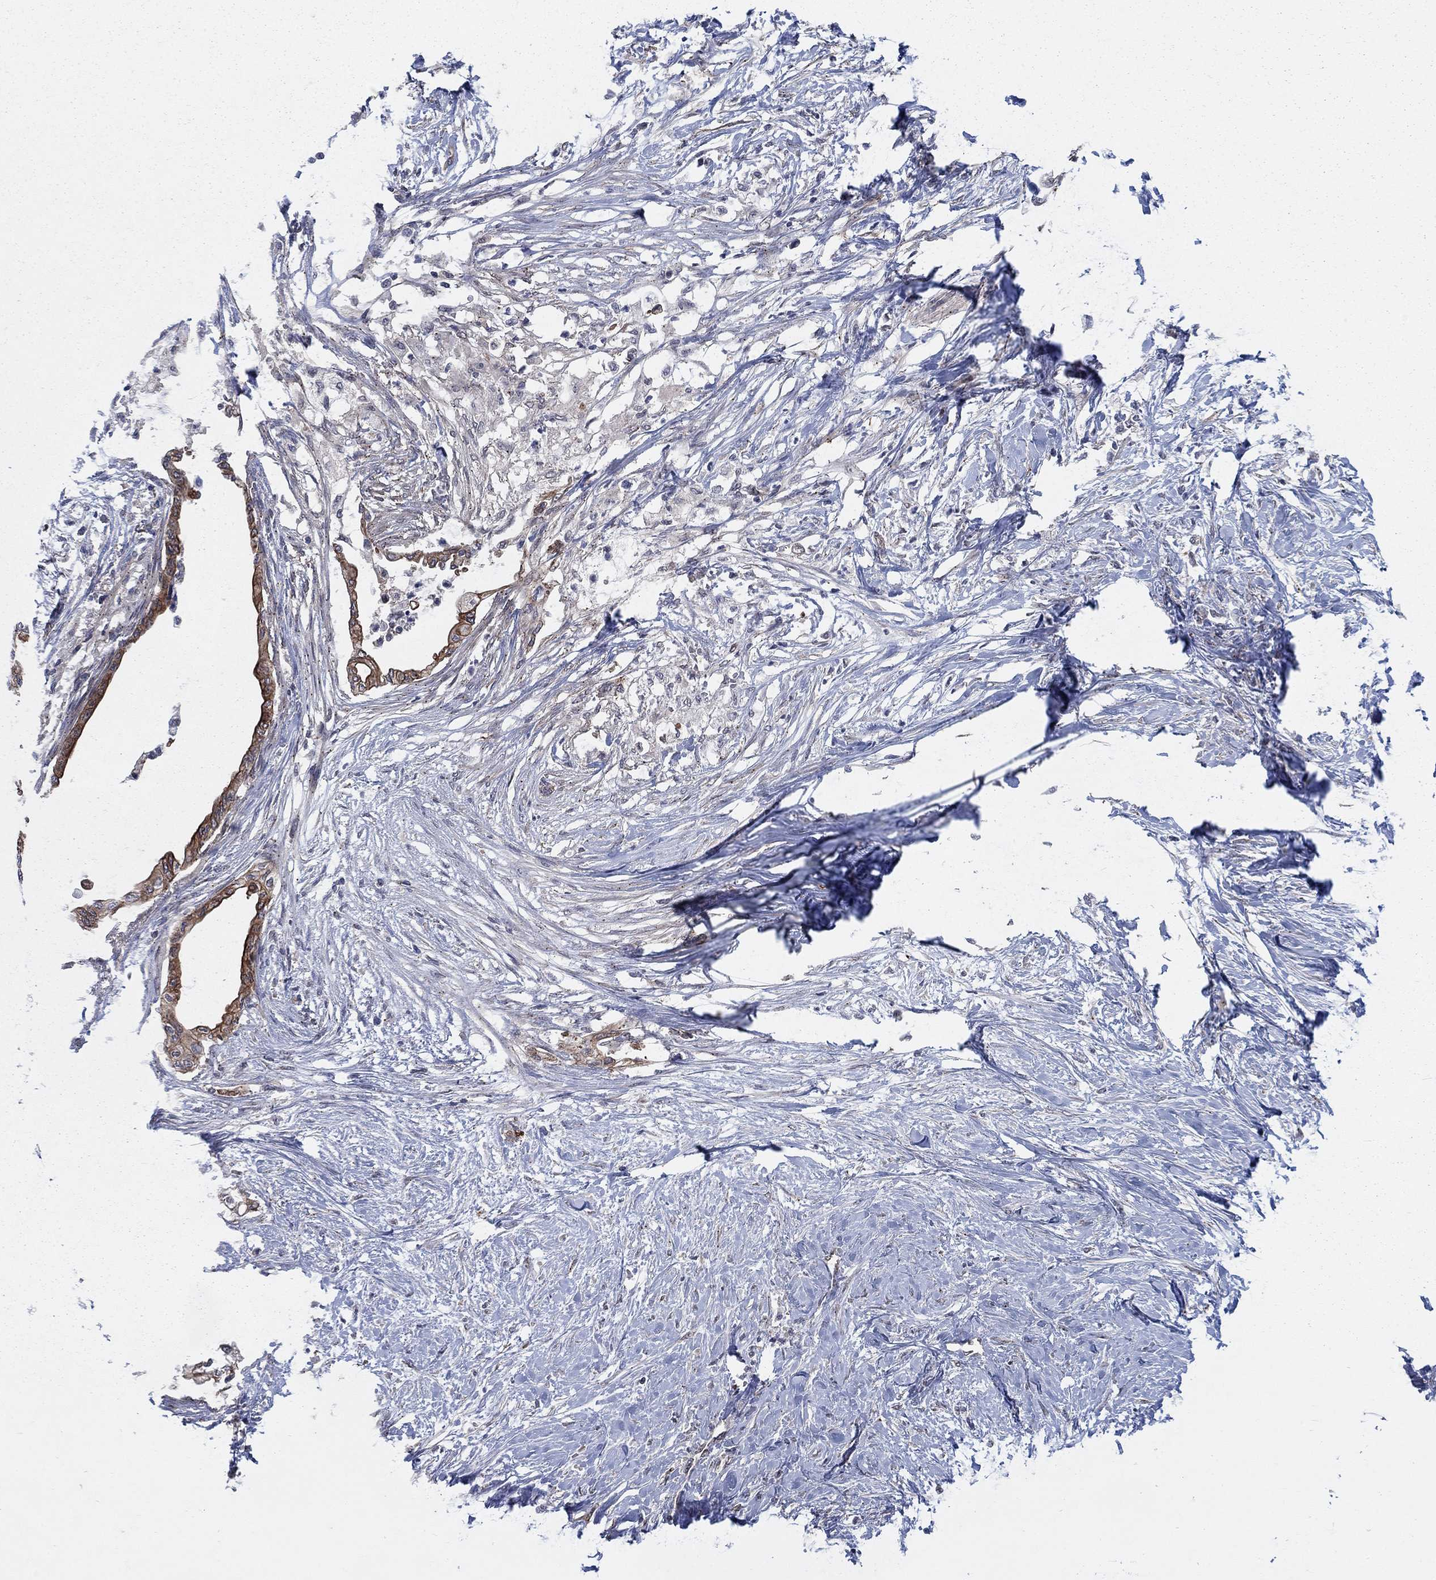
{"staining": {"intensity": "strong", "quantity": "<25%", "location": "cytoplasmic/membranous"}, "tissue": "pancreatic cancer", "cell_type": "Tumor cells", "image_type": "cancer", "snomed": [{"axis": "morphology", "description": "Normal tissue, NOS"}, {"axis": "morphology", "description": "Adenocarcinoma, NOS"}, {"axis": "topography", "description": "Pancreas"}, {"axis": "topography", "description": "Duodenum"}], "caption": "Immunohistochemistry photomicrograph of human pancreatic cancer stained for a protein (brown), which displays medium levels of strong cytoplasmic/membranous positivity in approximately <25% of tumor cells.", "gene": "SH3RF1", "patient": {"sex": "female", "age": 60}}